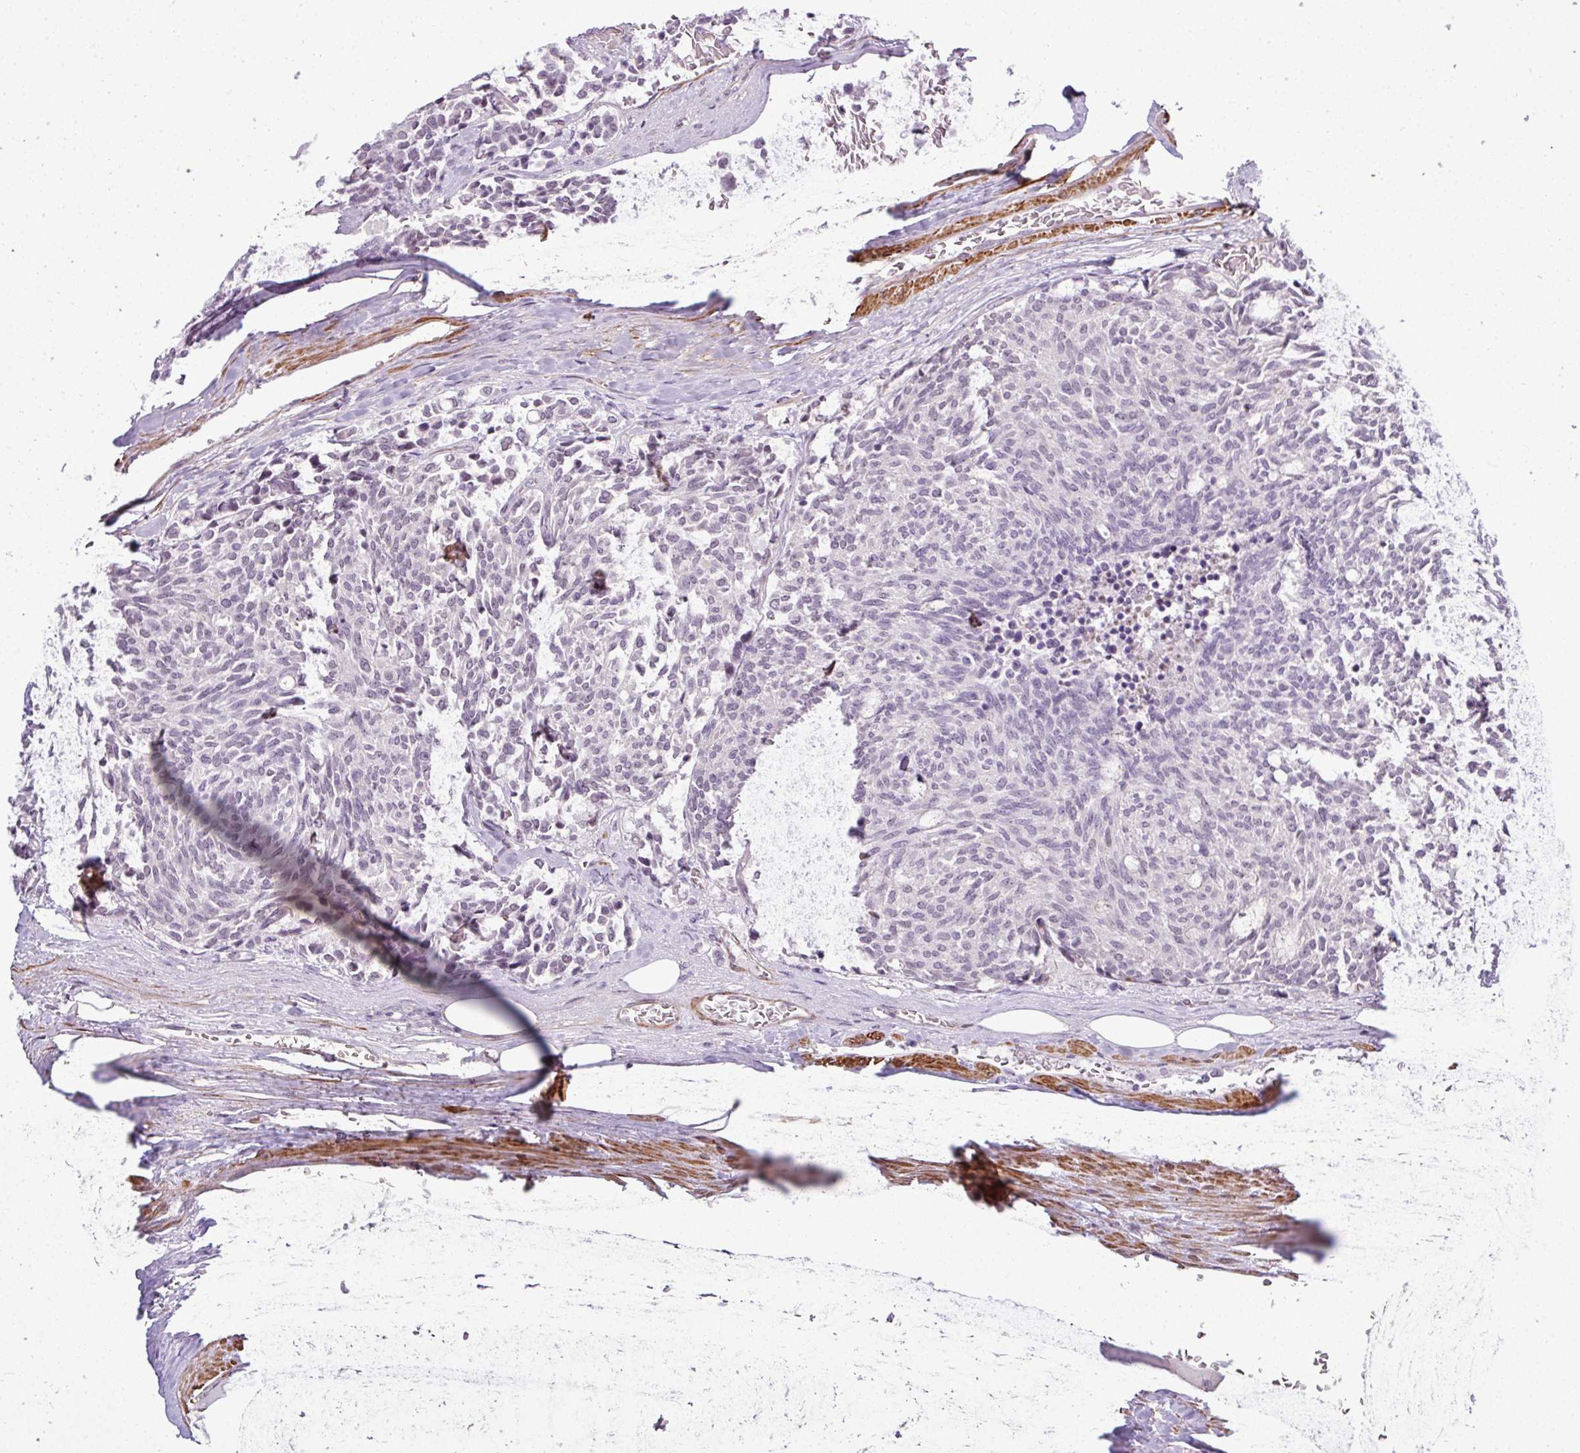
{"staining": {"intensity": "negative", "quantity": "none", "location": "none"}, "tissue": "carcinoid", "cell_type": "Tumor cells", "image_type": "cancer", "snomed": [{"axis": "morphology", "description": "Carcinoid, malignant, NOS"}, {"axis": "topography", "description": "Pancreas"}], "caption": "Human carcinoid stained for a protein using IHC reveals no staining in tumor cells.", "gene": "ZNF688", "patient": {"sex": "female", "age": 54}}